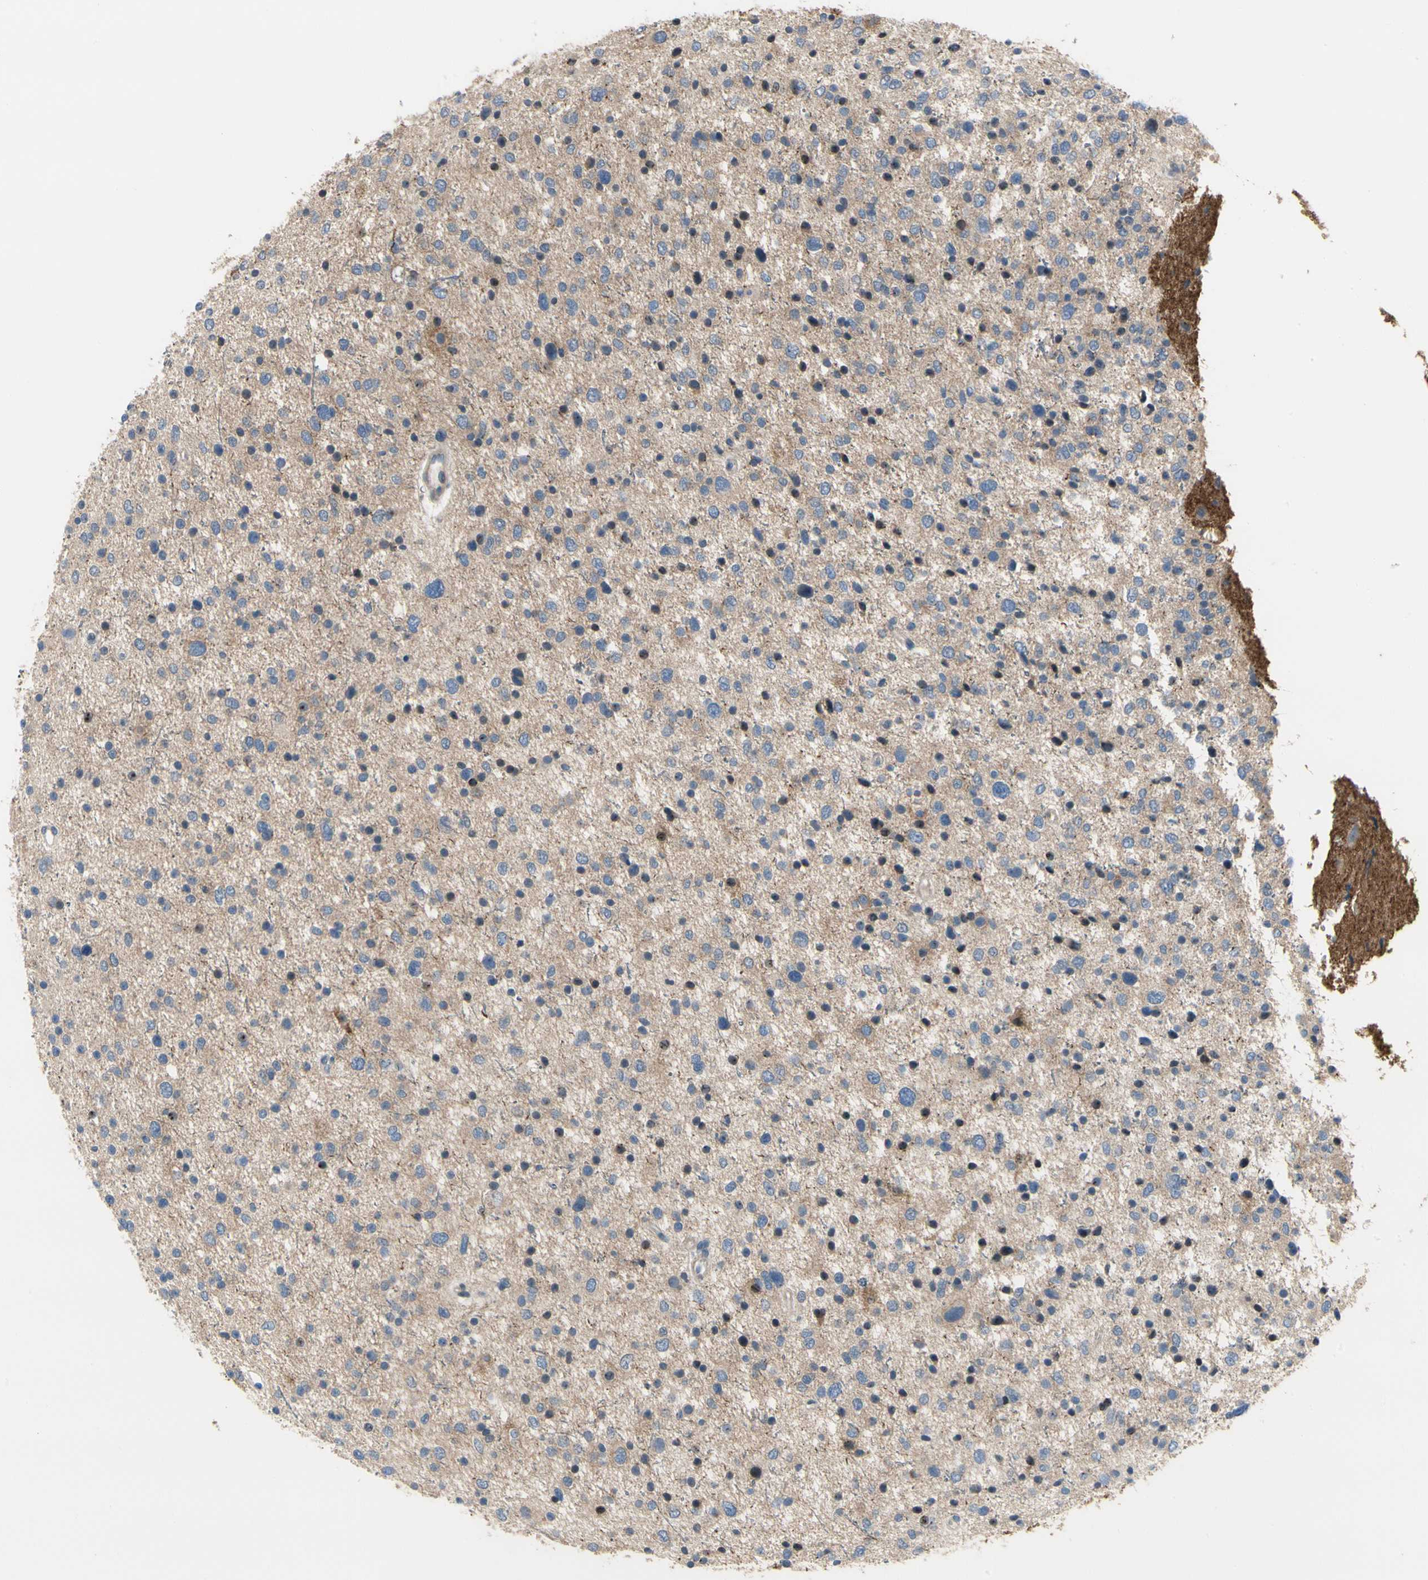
{"staining": {"intensity": "moderate", "quantity": "<25%", "location": "nuclear"}, "tissue": "glioma", "cell_type": "Tumor cells", "image_type": "cancer", "snomed": [{"axis": "morphology", "description": "Glioma, malignant, Low grade"}, {"axis": "topography", "description": "Brain"}], "caption": "An IHC histopathology image of neoplastic tissue is shown. Protein staining in brown highlights moderate nuclear positivity in malignant glioma (low-grade) within tumor cells.", "gene": "NFASC", "patient": {"sex": "female", "age": 37}}